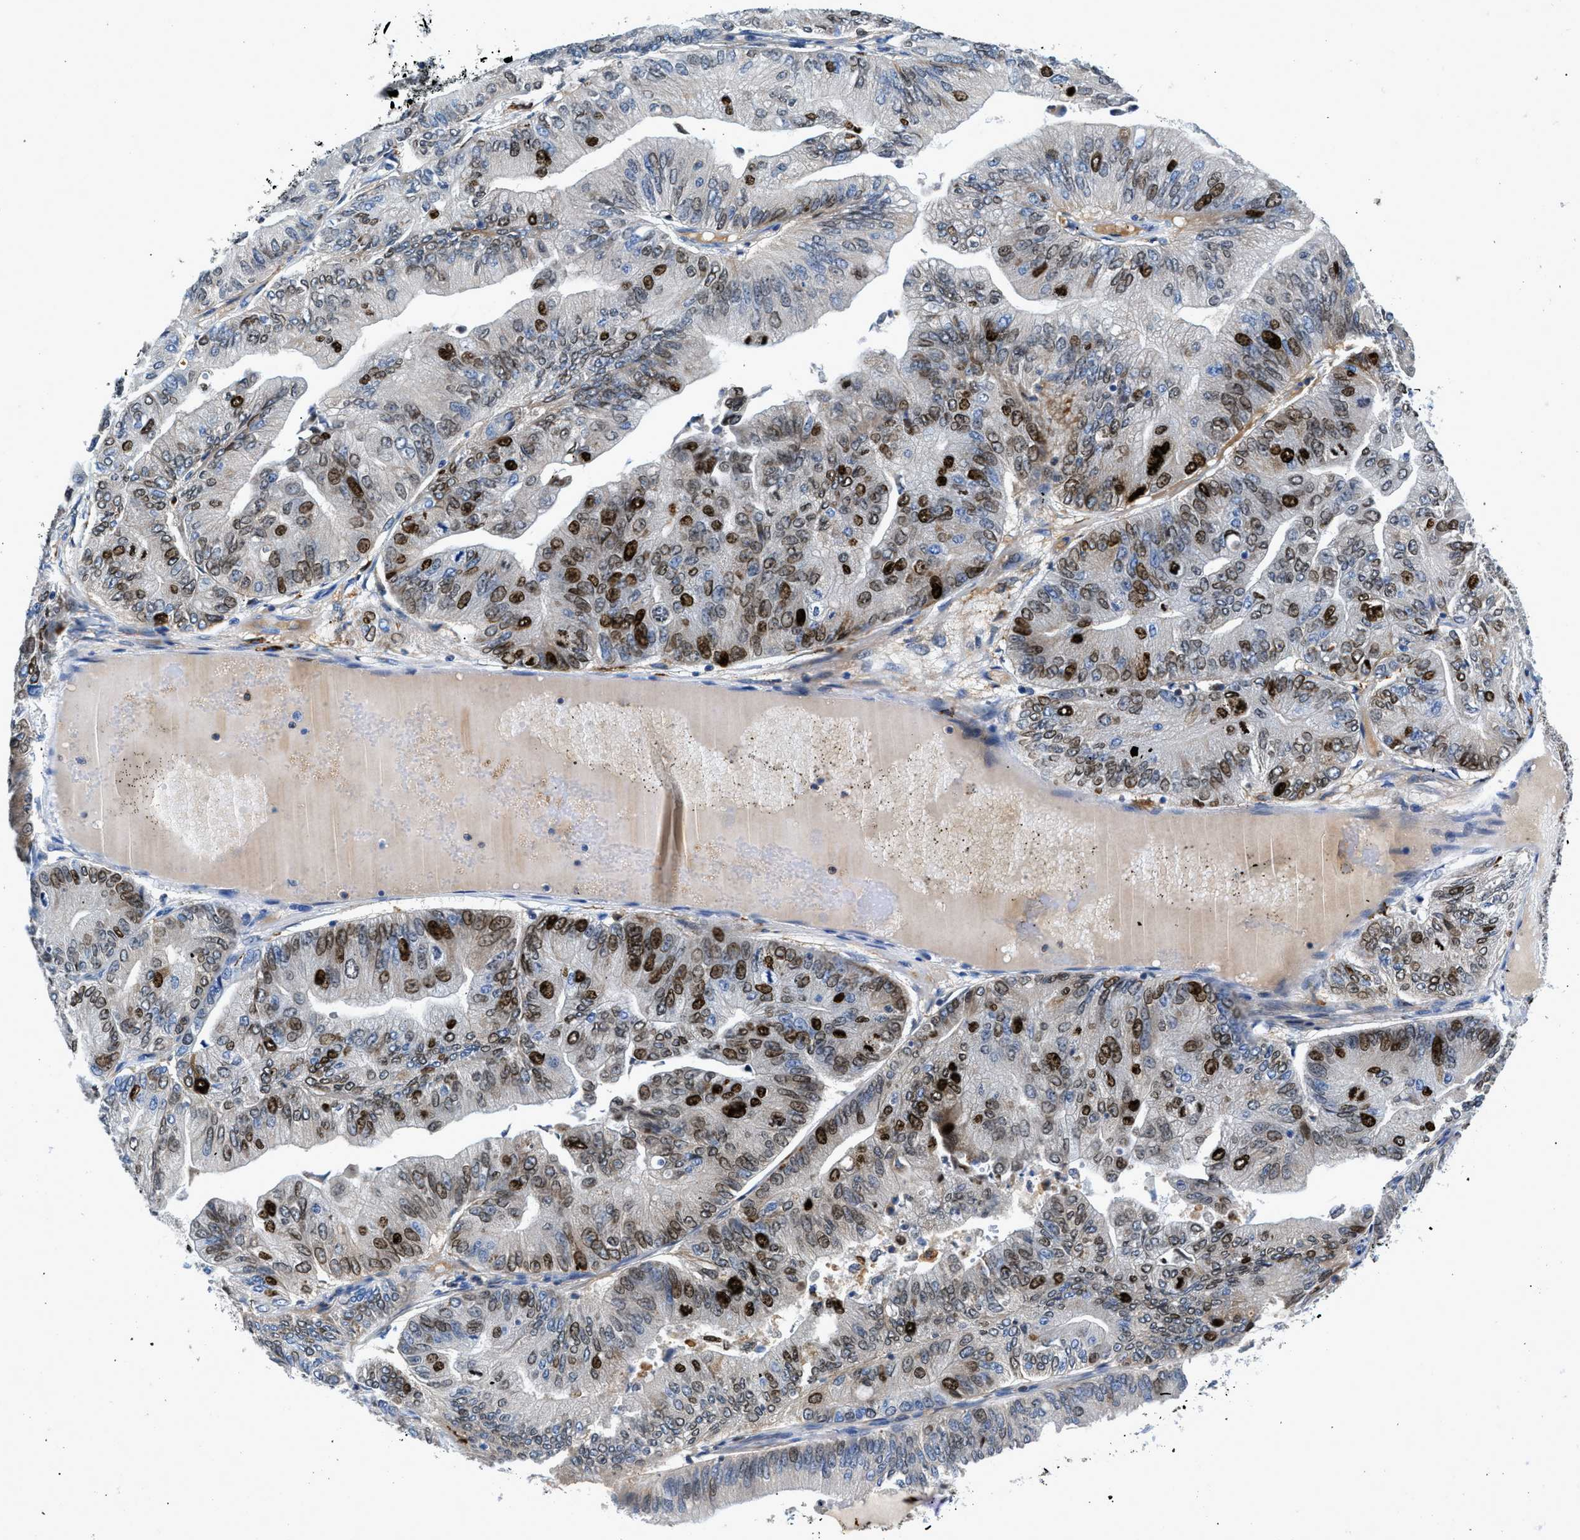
{"staining": {"intensity": "moderate", "quantity": "25%-75%", "location": "nuclear"}, "tissue": "ovarian cancer", "cell_type": "Tumor cells", "image_type": "cancer", "snomed": [{"axis": "morphology", "description": "Cystadenocarcinoma, mucinous, NOS"}, {"axis": "topography", "description": "Ovary"}], "caption": "The image reveals staining of ovarian cancer (mucinous cystadenocarcinoma), revealing moderate nuclear protein positivity (brown color) within tumor cells.", "gene": "CD226", "patient": {"sex": "female", "age": 61}}